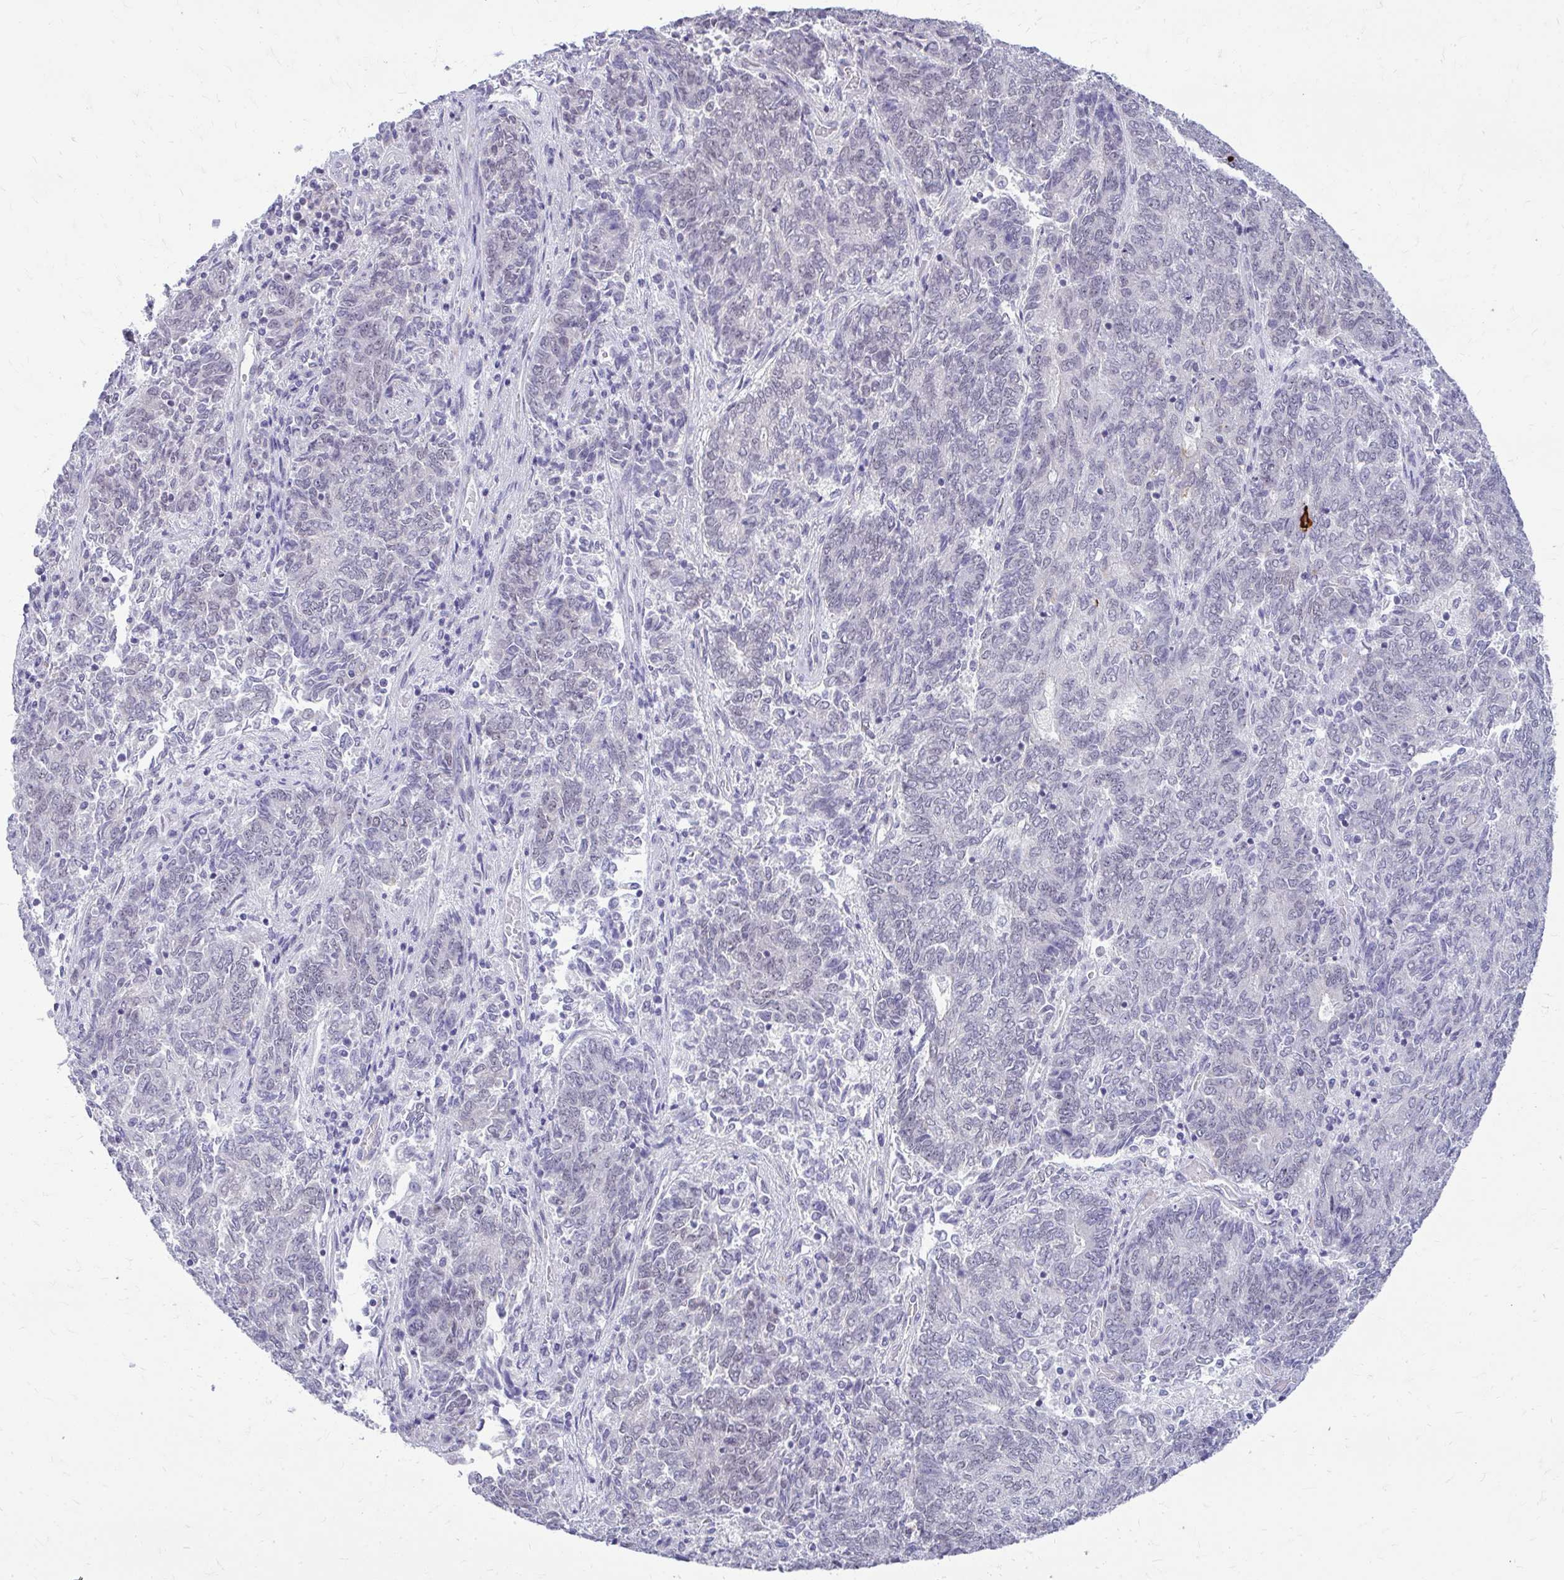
{"staining": {"intensity": "negative", "quantity": "none", "location": "none"}, "tissue": "endometrial cancer", "cell_type": "Tumor cells", "image_type": "cancer", "snomed": [{"axis": "morphology", "description": "Adenocarcinoma, NOS"}, {"axis": "topography", "description": "Endometrium"}], "caption": "This is a micrograph of IHC staining of endometrial cancer, which shows no staining in tumor cells.", "gene": "TEX33", "patient": {"sex": "female", "age": 80}}